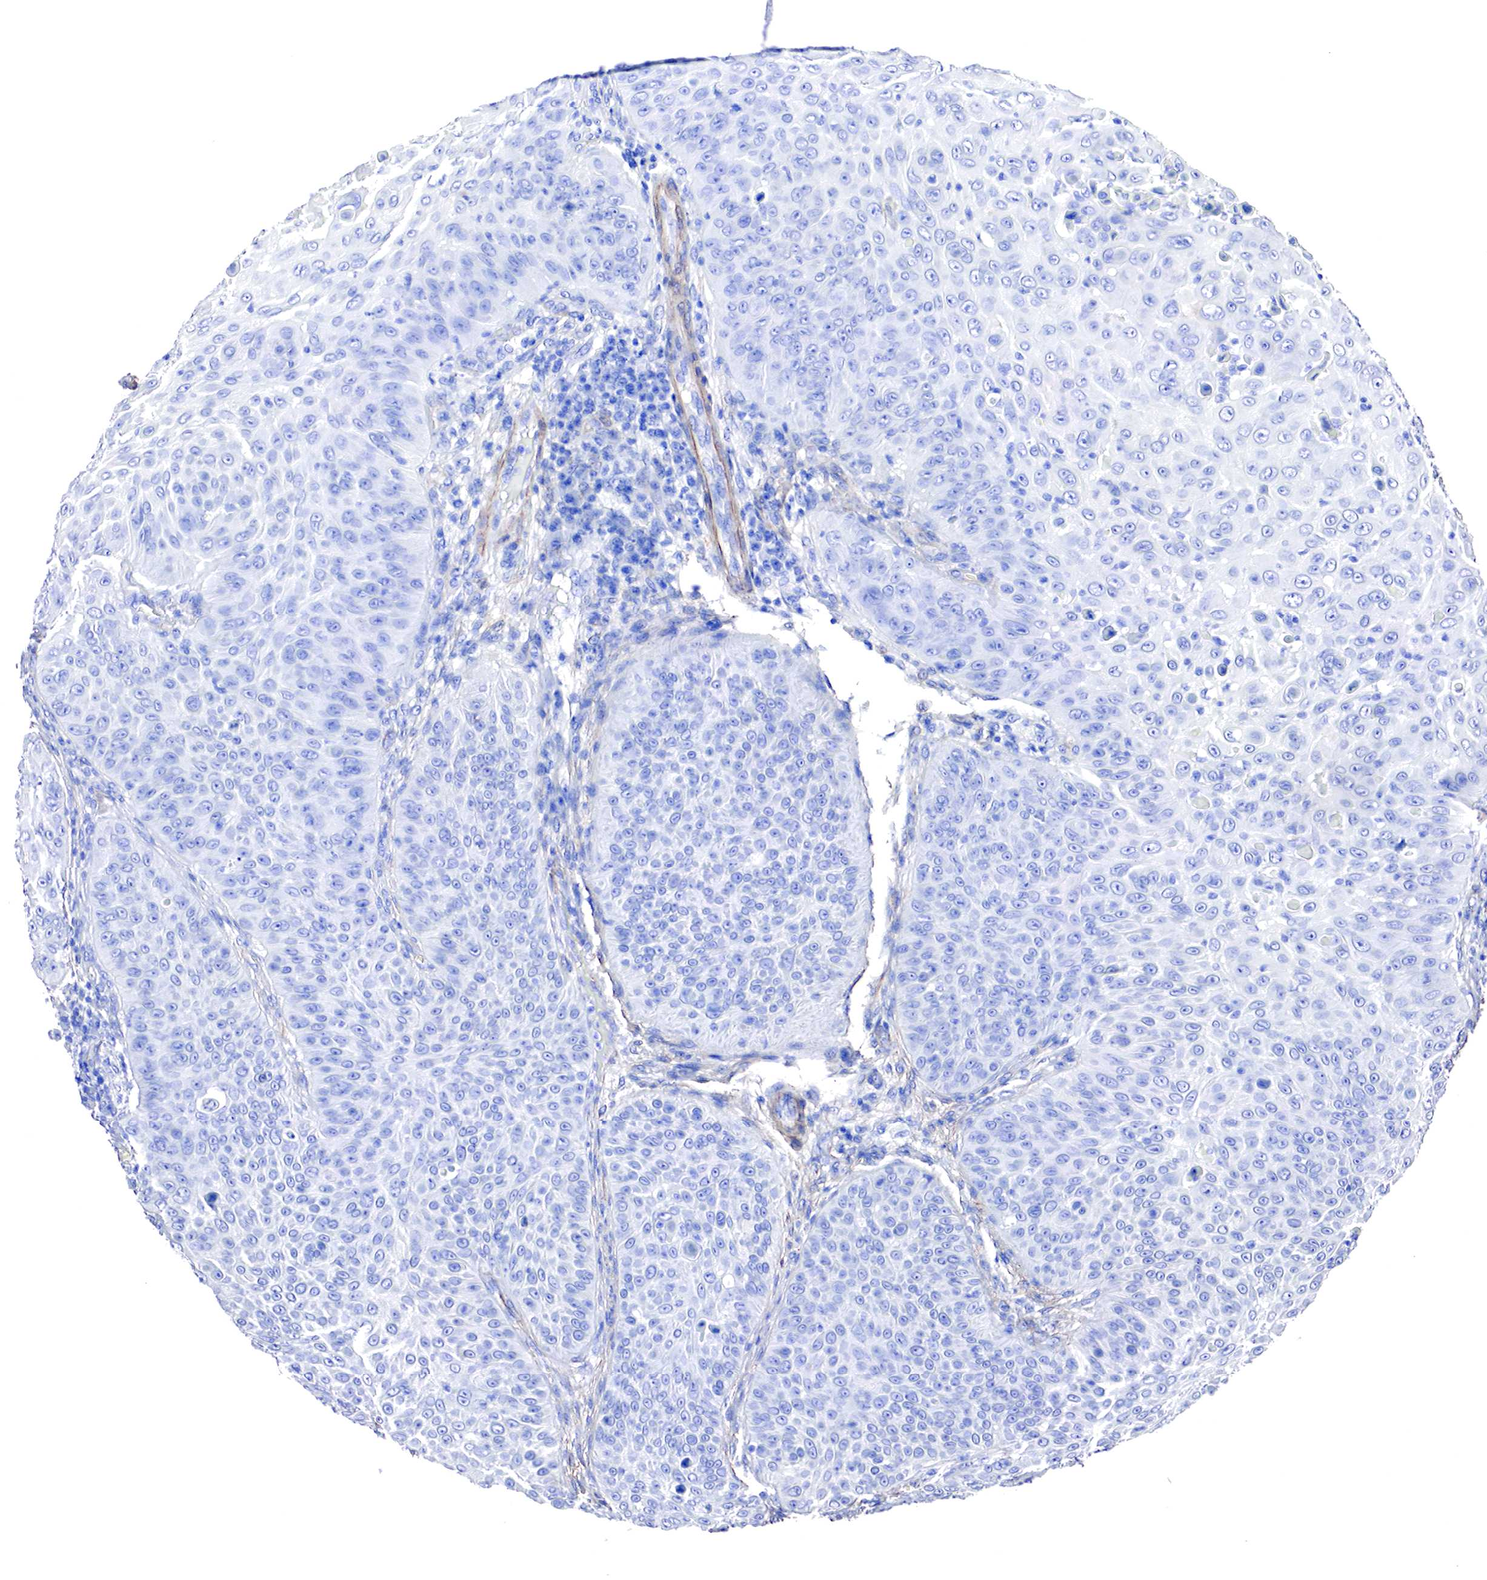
{"staining": {"intensity": "negative", "quantity": "none", "location": "none"}, "tissue": "skin cancer", "cell_type": "Tumor cells", "image_type": "cancer", "snomed": [{"axis": "morphology", "description": "Squamous cell carcinoma, NOS"}, {"axis": "topography", "description": "Skin"}], "caption": "The histopathology image reveals no staining of tumor cells in skin squamous cell carcinoma.", "gene": "TPM1", "patient": {"sex": "male", "age": 82}}